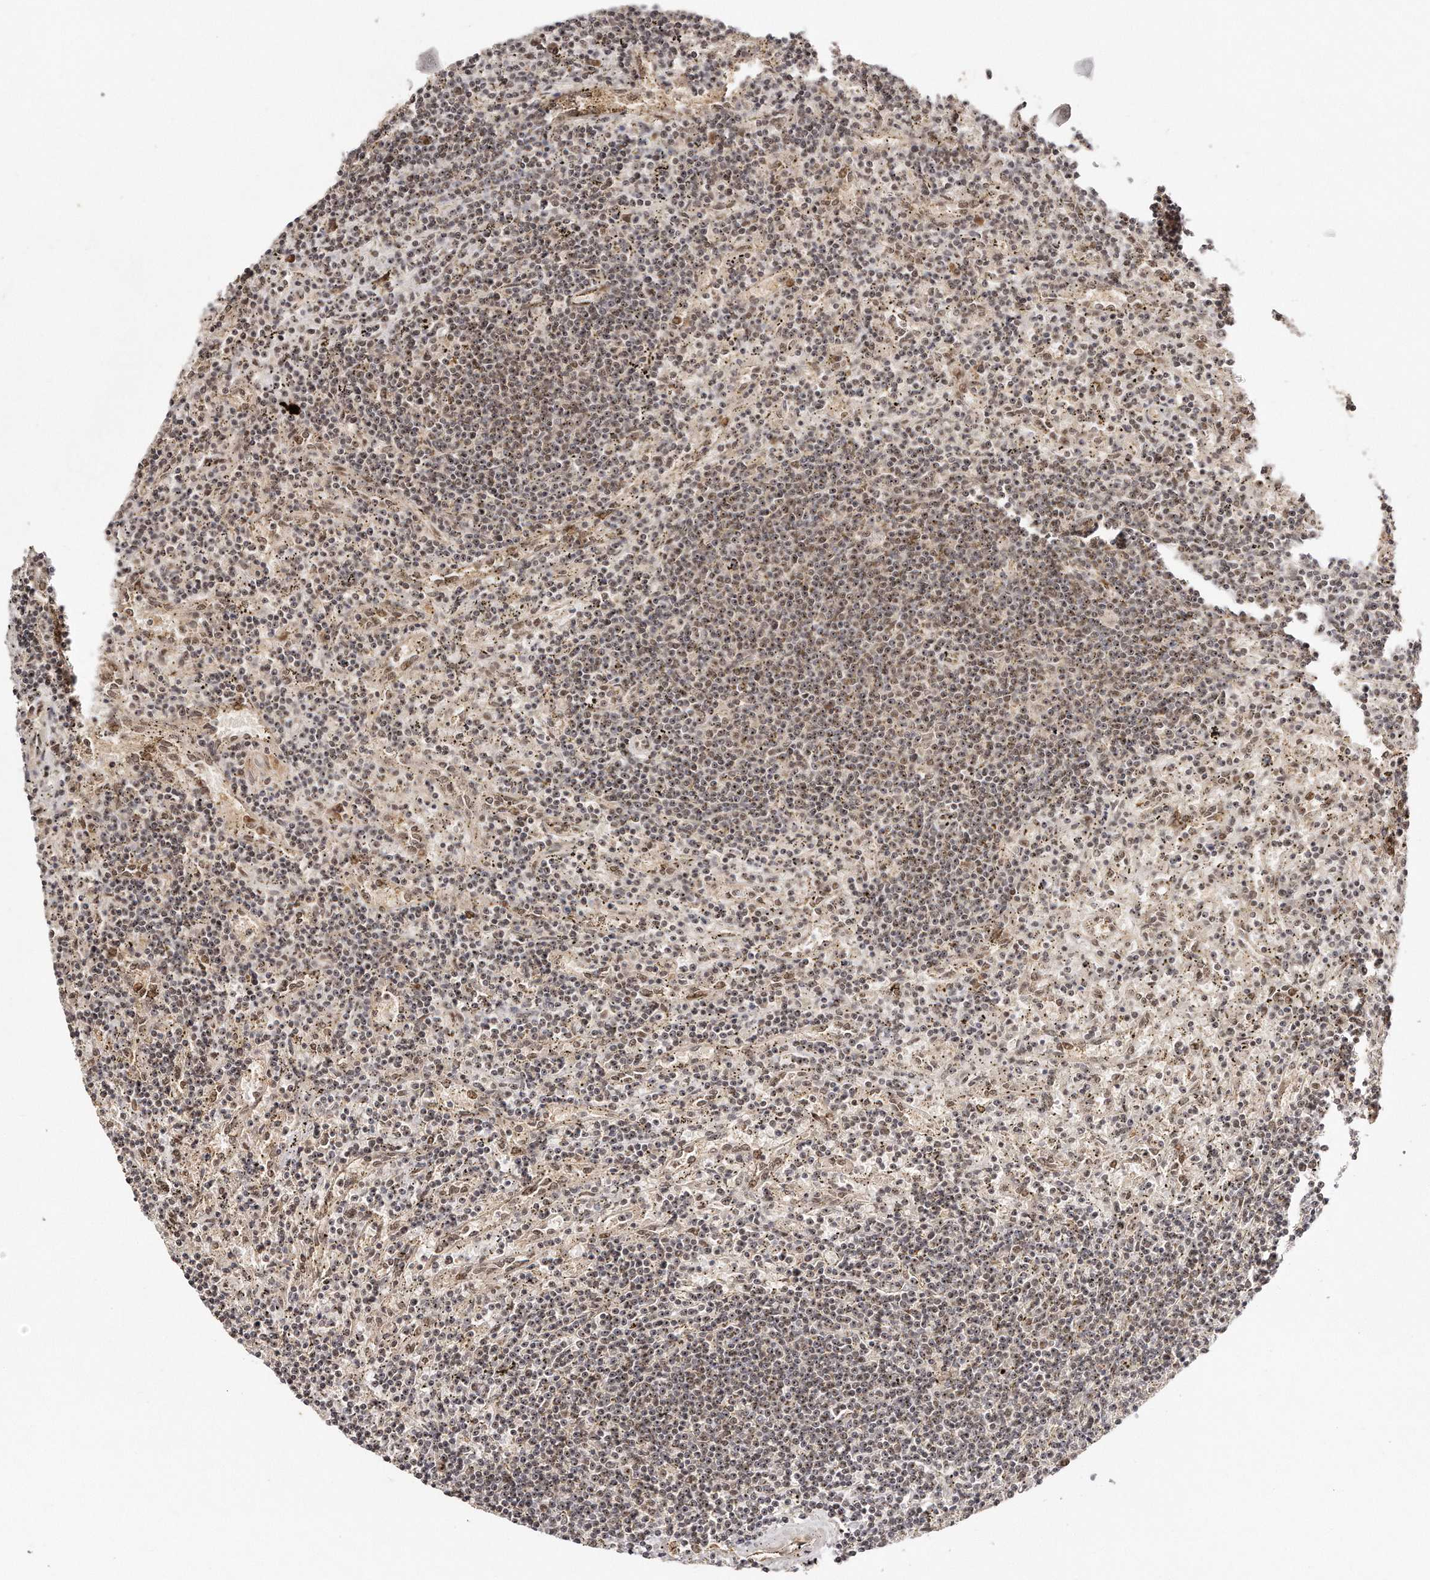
{"staining": {"intensity": "weak", "quantity": ">75%", "location": "nuclear"}, "tissue": "lymphoma", "cell_type": "Tumor cells", "image_type": "cancer", "snomed": [{"axis": "morphology", "description": "Malignant lymphoma, non-Hodgkin's type, Low grade"}, {"axis": "topography", "description": "Spleen"}], "caption": "Lymphoma was stained to show a protein in brown. There is low levels of weak nuclear expression in approximately >75% of tumor cells.", "gene": "SOX4", "patient": {"sex": "male", "age": 76}}